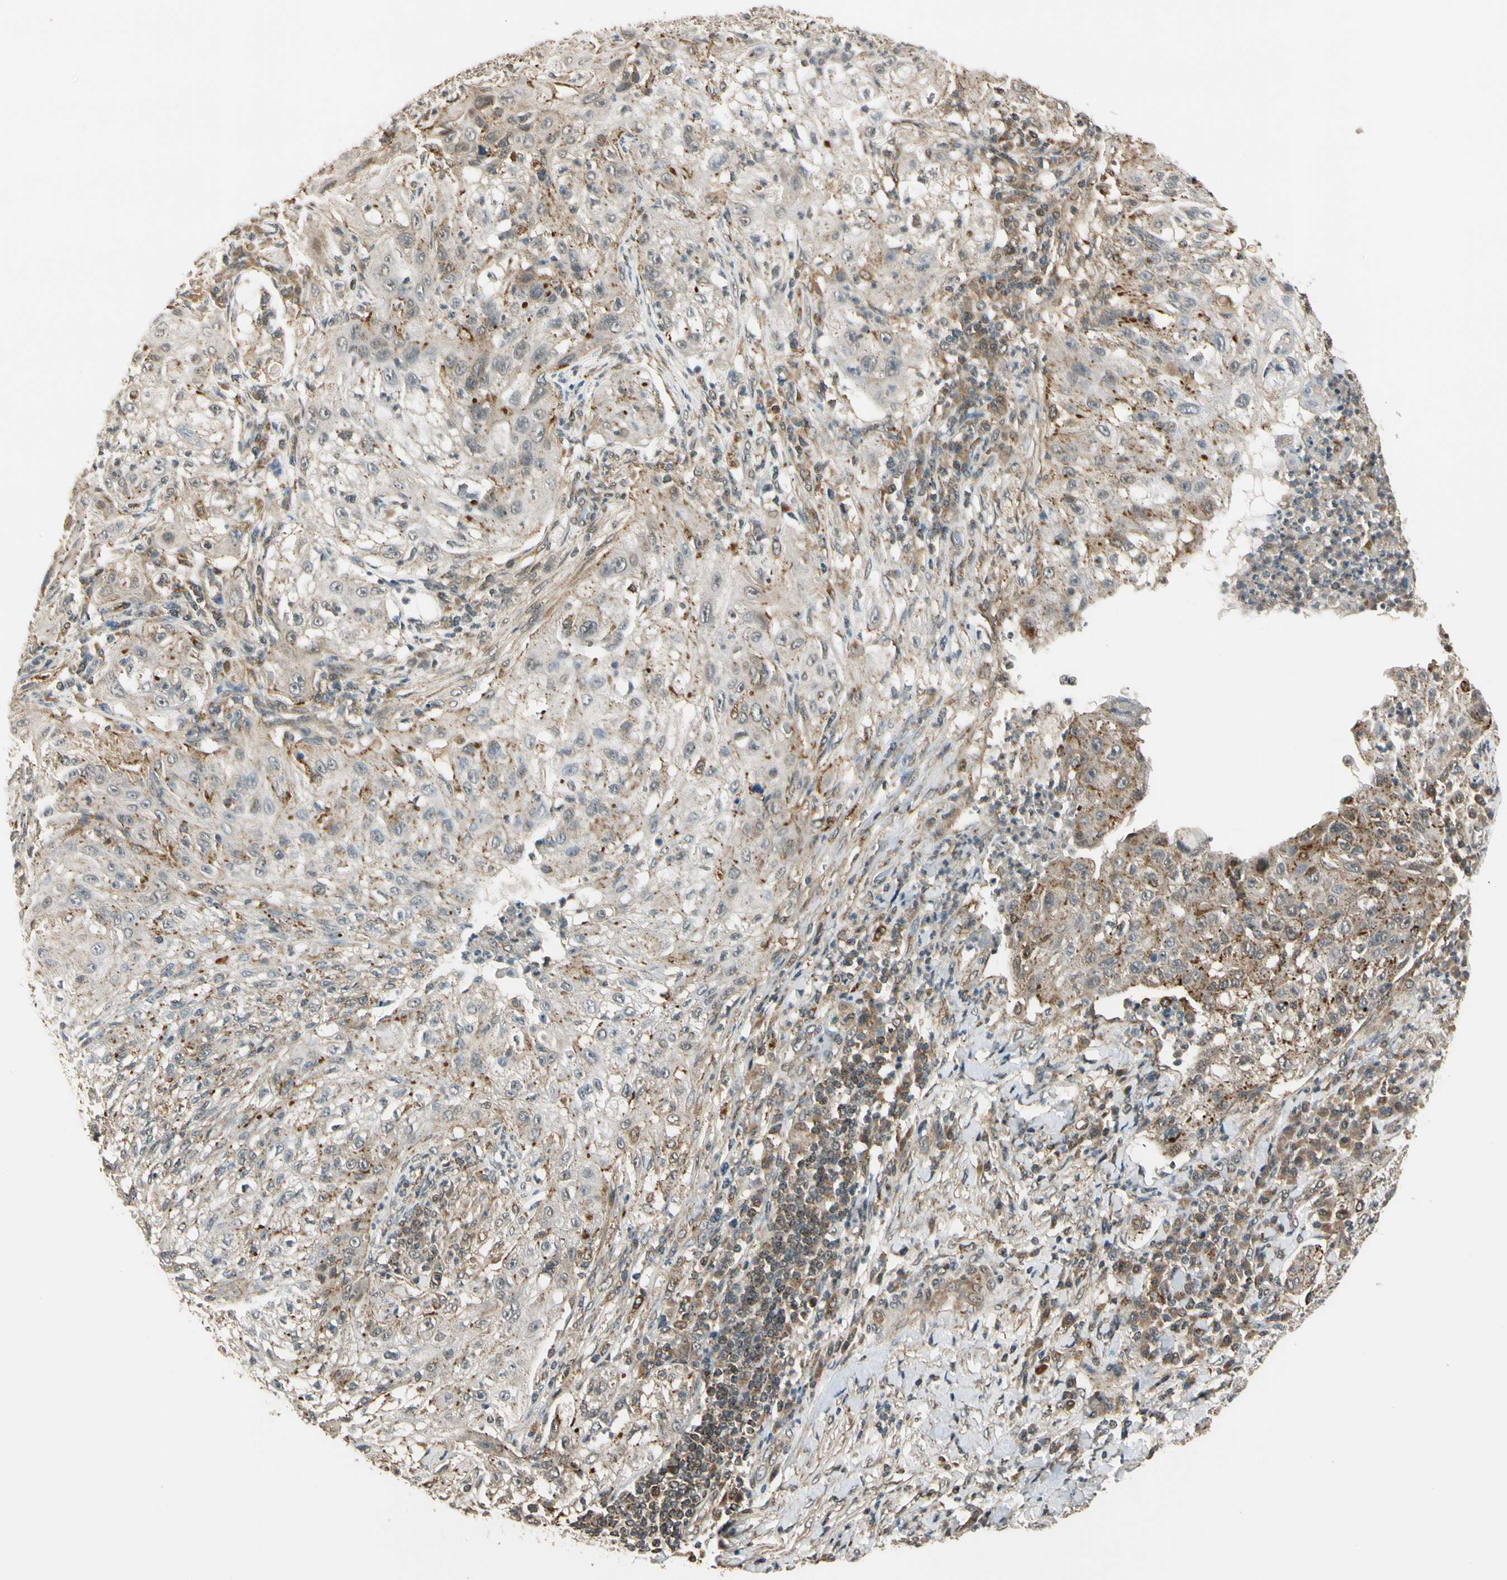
{"staining": {"intensity": "moderate", "quantity": "25%-75%", "location": "cytoplasmic/membranous"}, "tissue": "lung cancer", "cell_type": "Tumor cells", "image_type": "cancer", "snomed": [{"axis": "morphology", "description": "Inflammation, NOS"}, {"axis": "morphology", "description": "Squamous cell carcinoma, NOS"}, {"axis": "topography", "description": "Lymph node"}, {"axis": "topography", "description": "Soft tissue"}, {"axis": "topography", "description": "Lung"}], "caption": "This is a micrograph of immunohistochemistry (IHC) staining of lung cancer, which shows moderate staining in the cytoplasmic/membranous of tumor cells.", "gene": "LAMTOR1", "patient": {"sex": "male", "age": 66}}